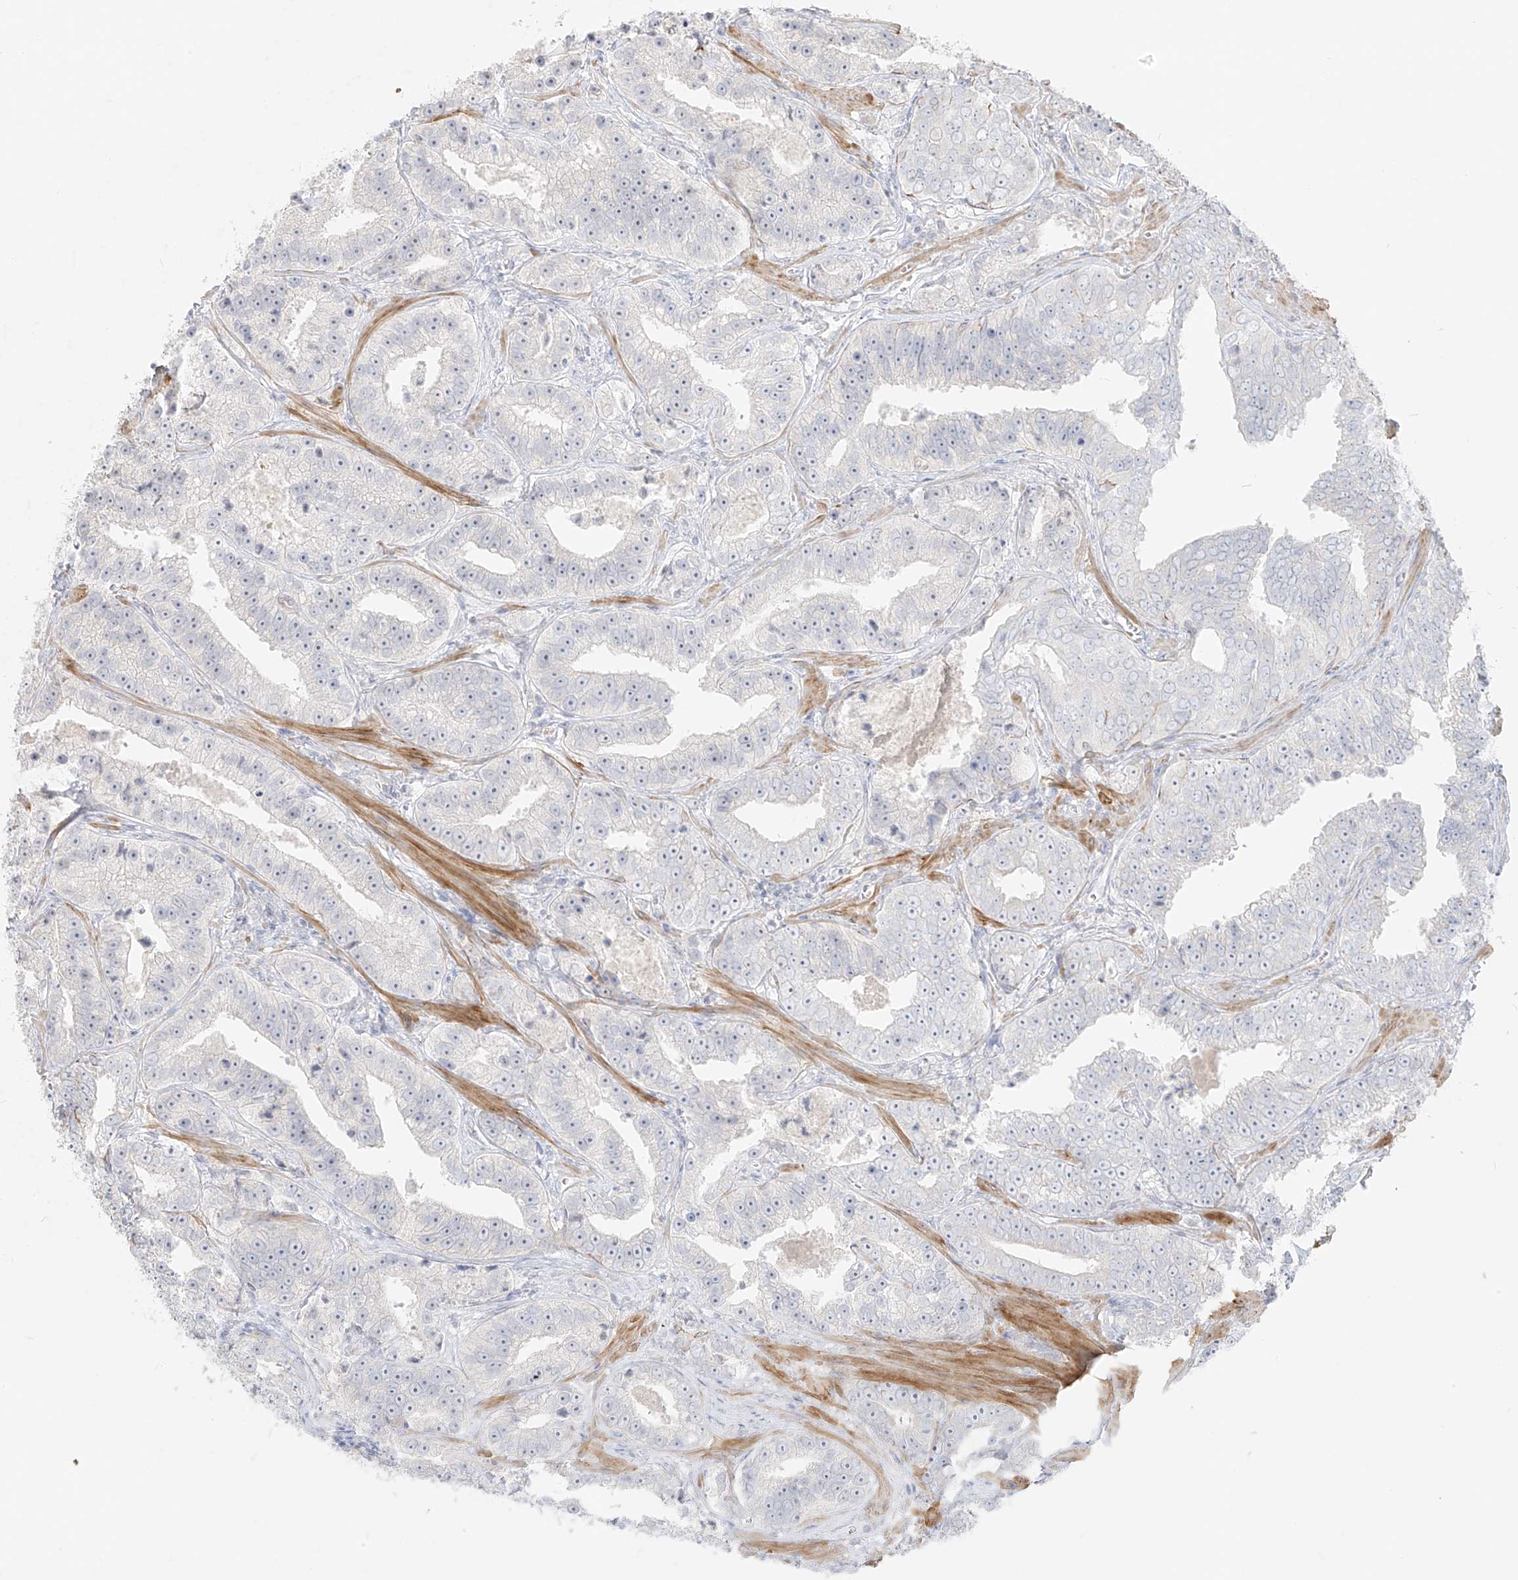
{"staining": {"intensity": "negative", "quantity": "none", "location": "none"}, "tissue": "prostate cancer", "cell_type": "Tumor cells", "image_type": "cancer", "snomed": [{"axis": "morphology", "description": "Adenocarcinoma, High grade"}, {"axis": "topography", "description": "Prostate"}], "caption": "Tumor cells show no significant positivity in prostate cancer.", "gene": "C11orf87", "patient": {"sex": "male", "age": 62}}